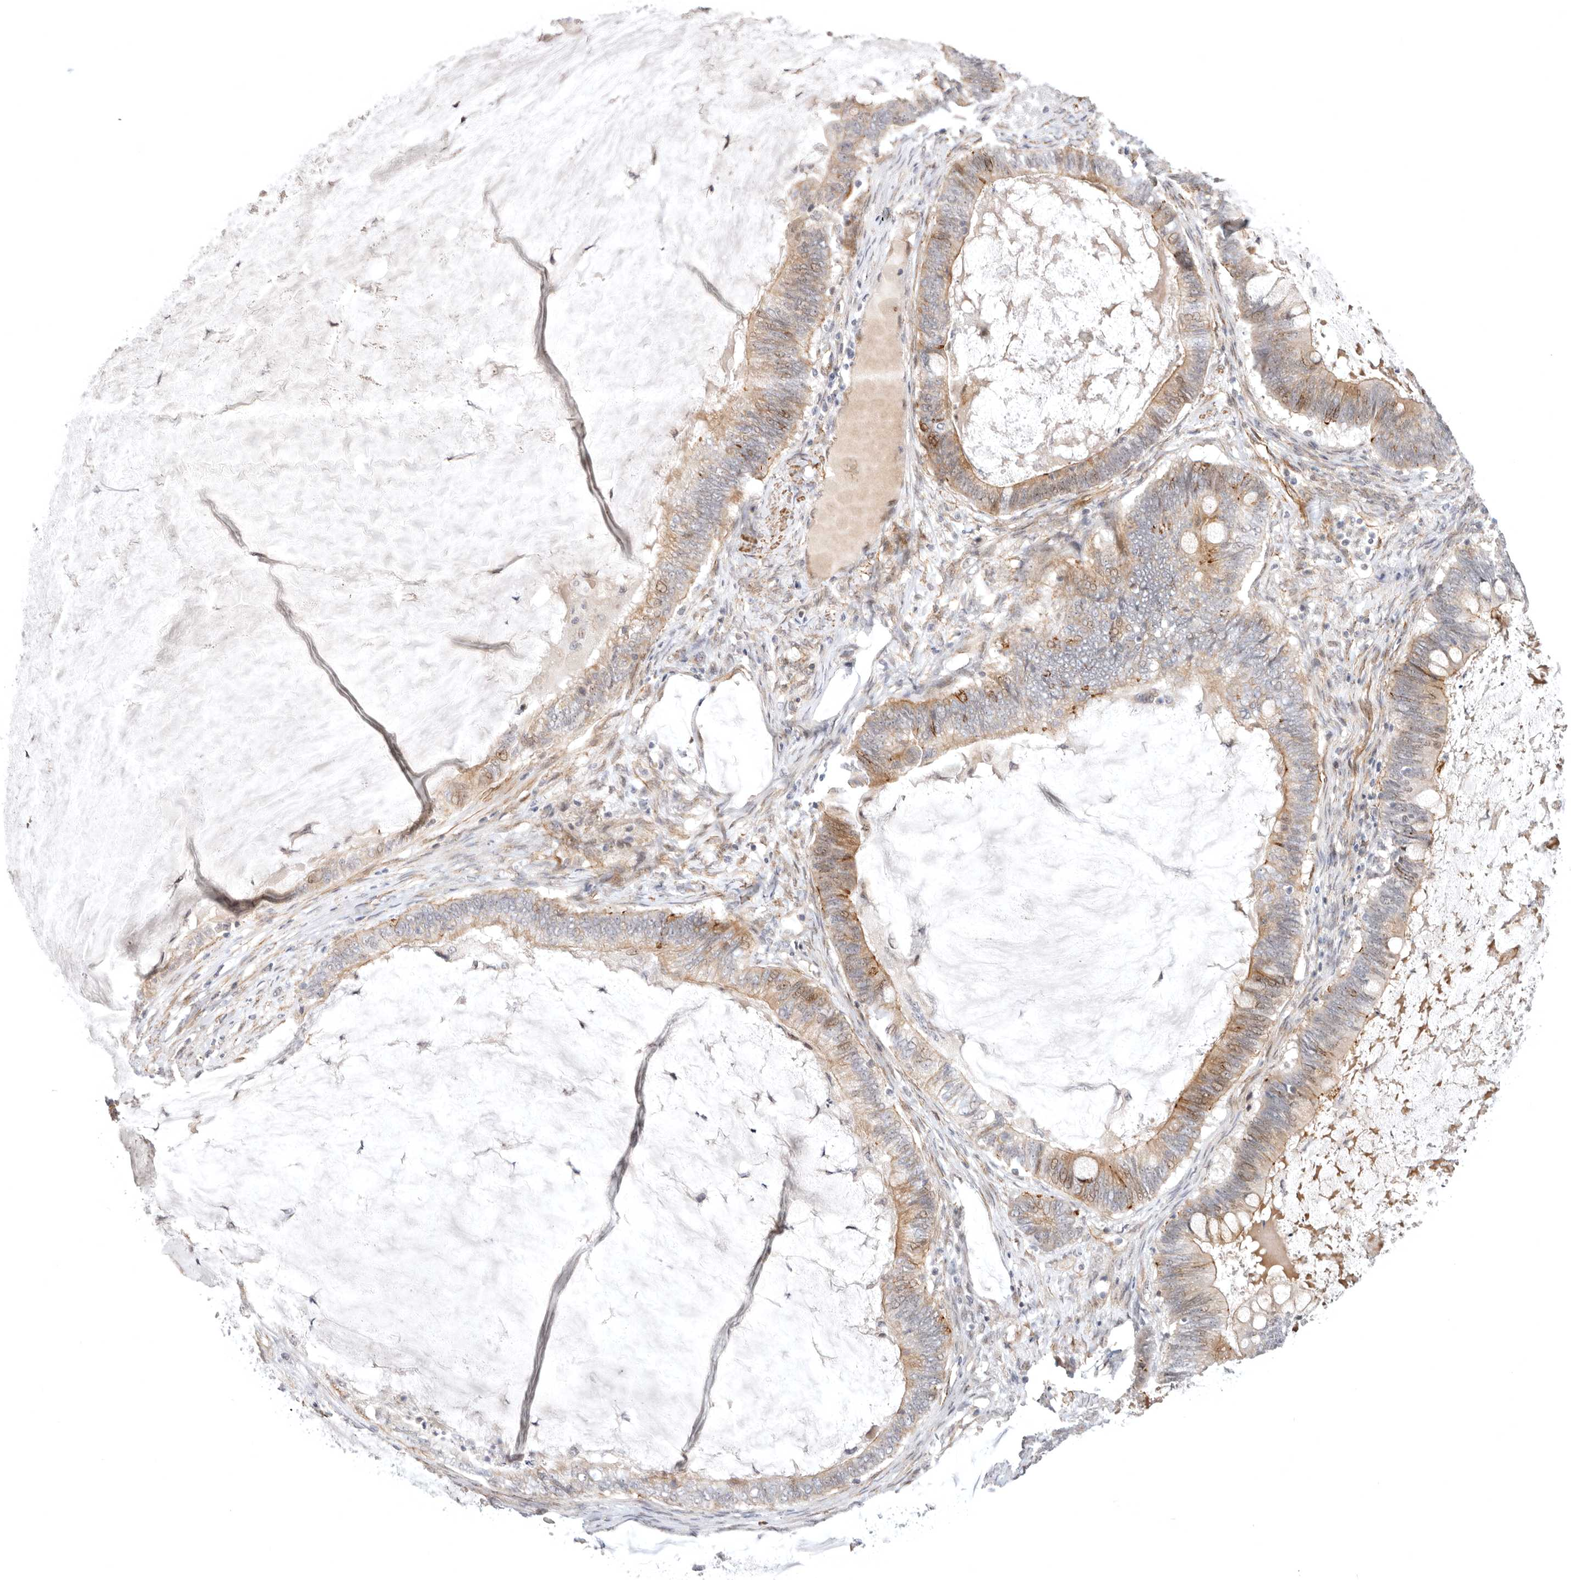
{"staining": {"intensity": "moderate", "quantity": ">75%", "location": "cytoplasmic/membranous"}, "tissue": "ovarian cancer", "cell_type": "Tumor cells", "image_type": "cancer", "snomed": [{"axis": "morphology", "description": "Cystadenocarcinoma, mucinous, NOS"}, {"axis": "topography", "description": "Ovary"}], "caption": "About >75% of tumor cells in human ovarian cancer (mucinous cystadenocarcinoma) display moderate cytoplasmic/membranous protein expression as visualized by brown immunohistochemical staining.", "gene": "SZT2", "patient": {"sex": "female", "age": 61}}